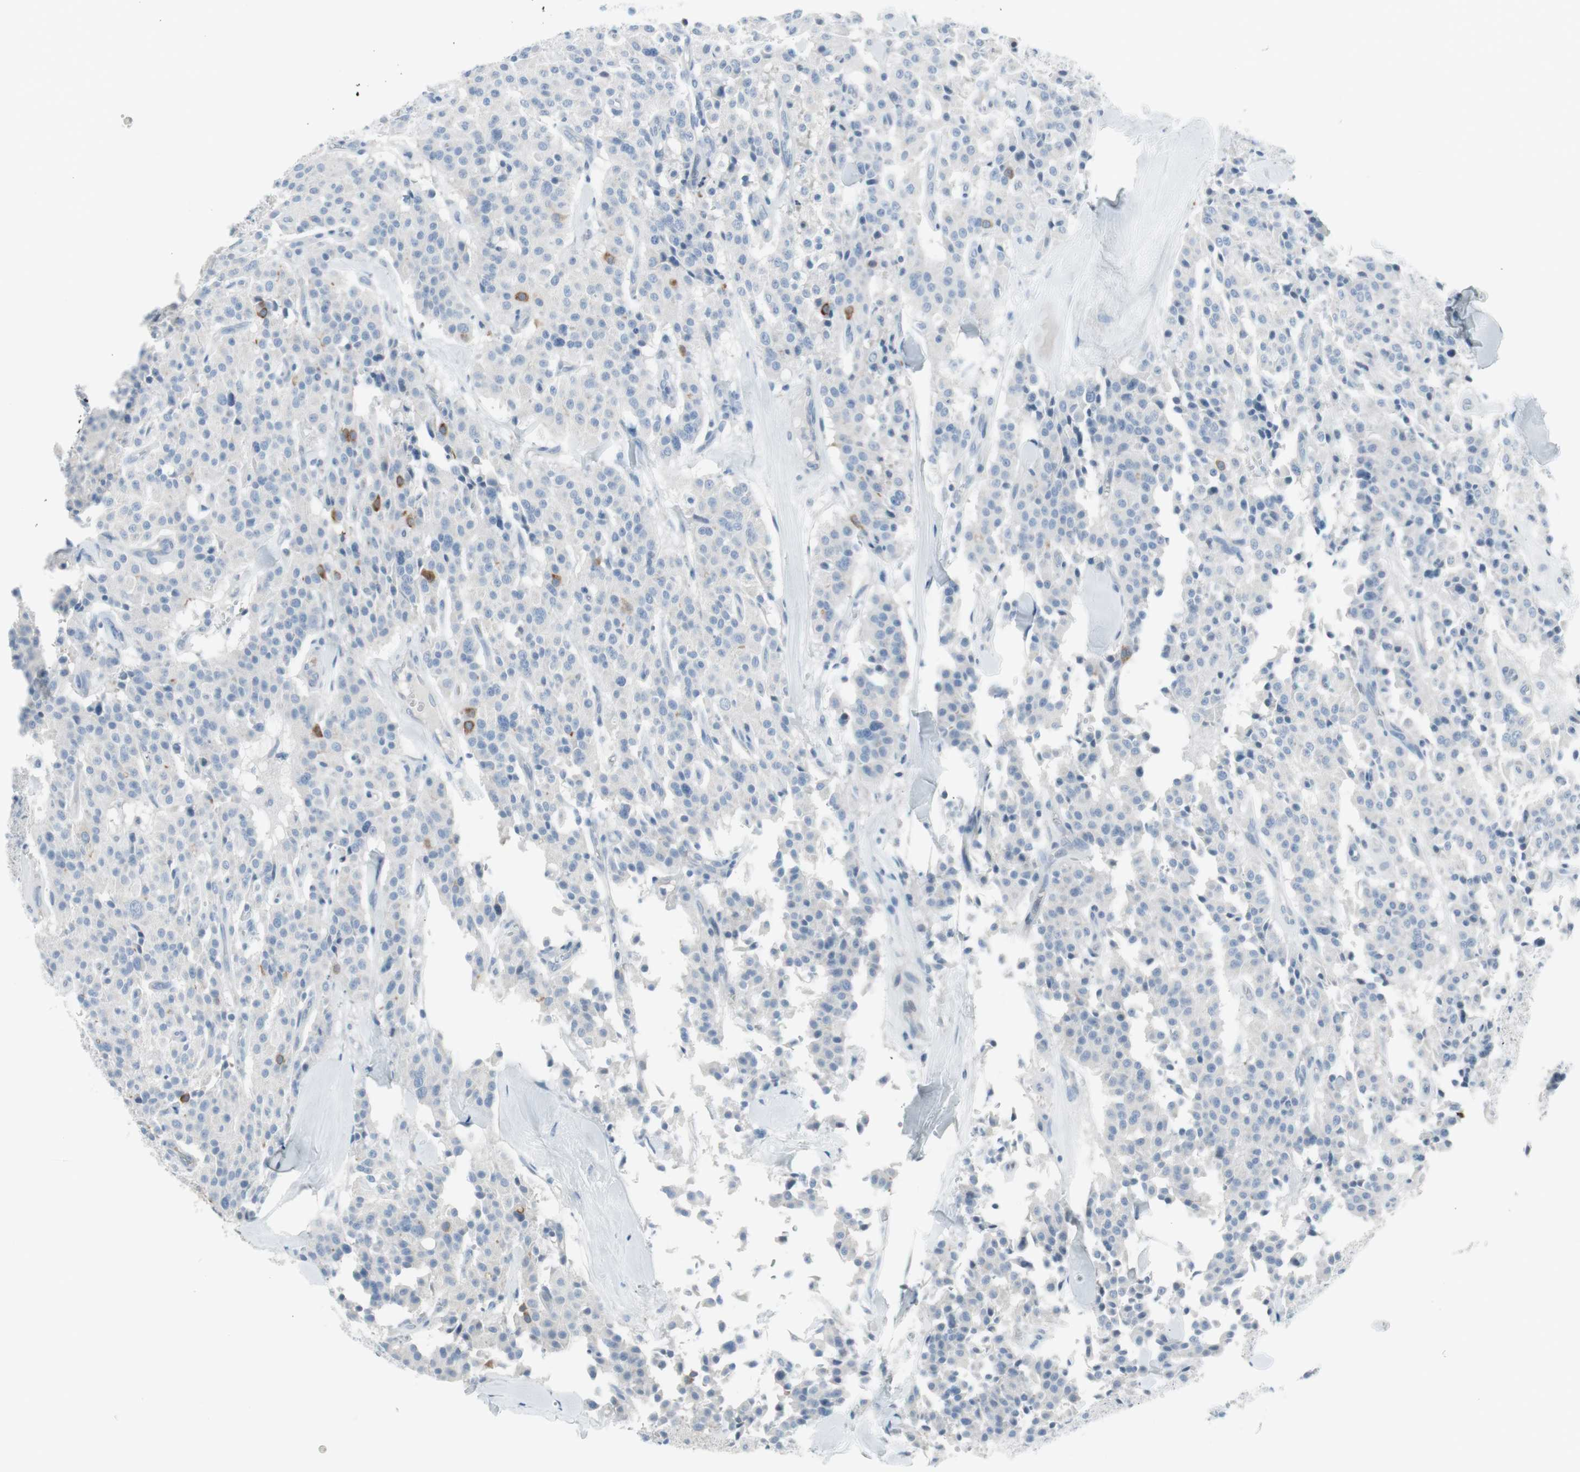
{"staining": {"intensity": "negative", "quantity": "none", "location": "none"}, "tissue": "carcinoid", "cell_type": "Tumor cells", "image_type": "cancer", "snomed": [{"axis": "morphology", "description": "Carcinoid, malignant, NOS"}, {"axis": "topography", "description": "Lung"}], "caption": "Carcinoid was stained to show a protein in brown. There is no significant expression in tumor cells. The staining is performed using DAB brown chromogen with nuclei counter-stained in using hematoxylin.", "gene": "AGR2", "patient": {"sex": "male", "age": 30}}